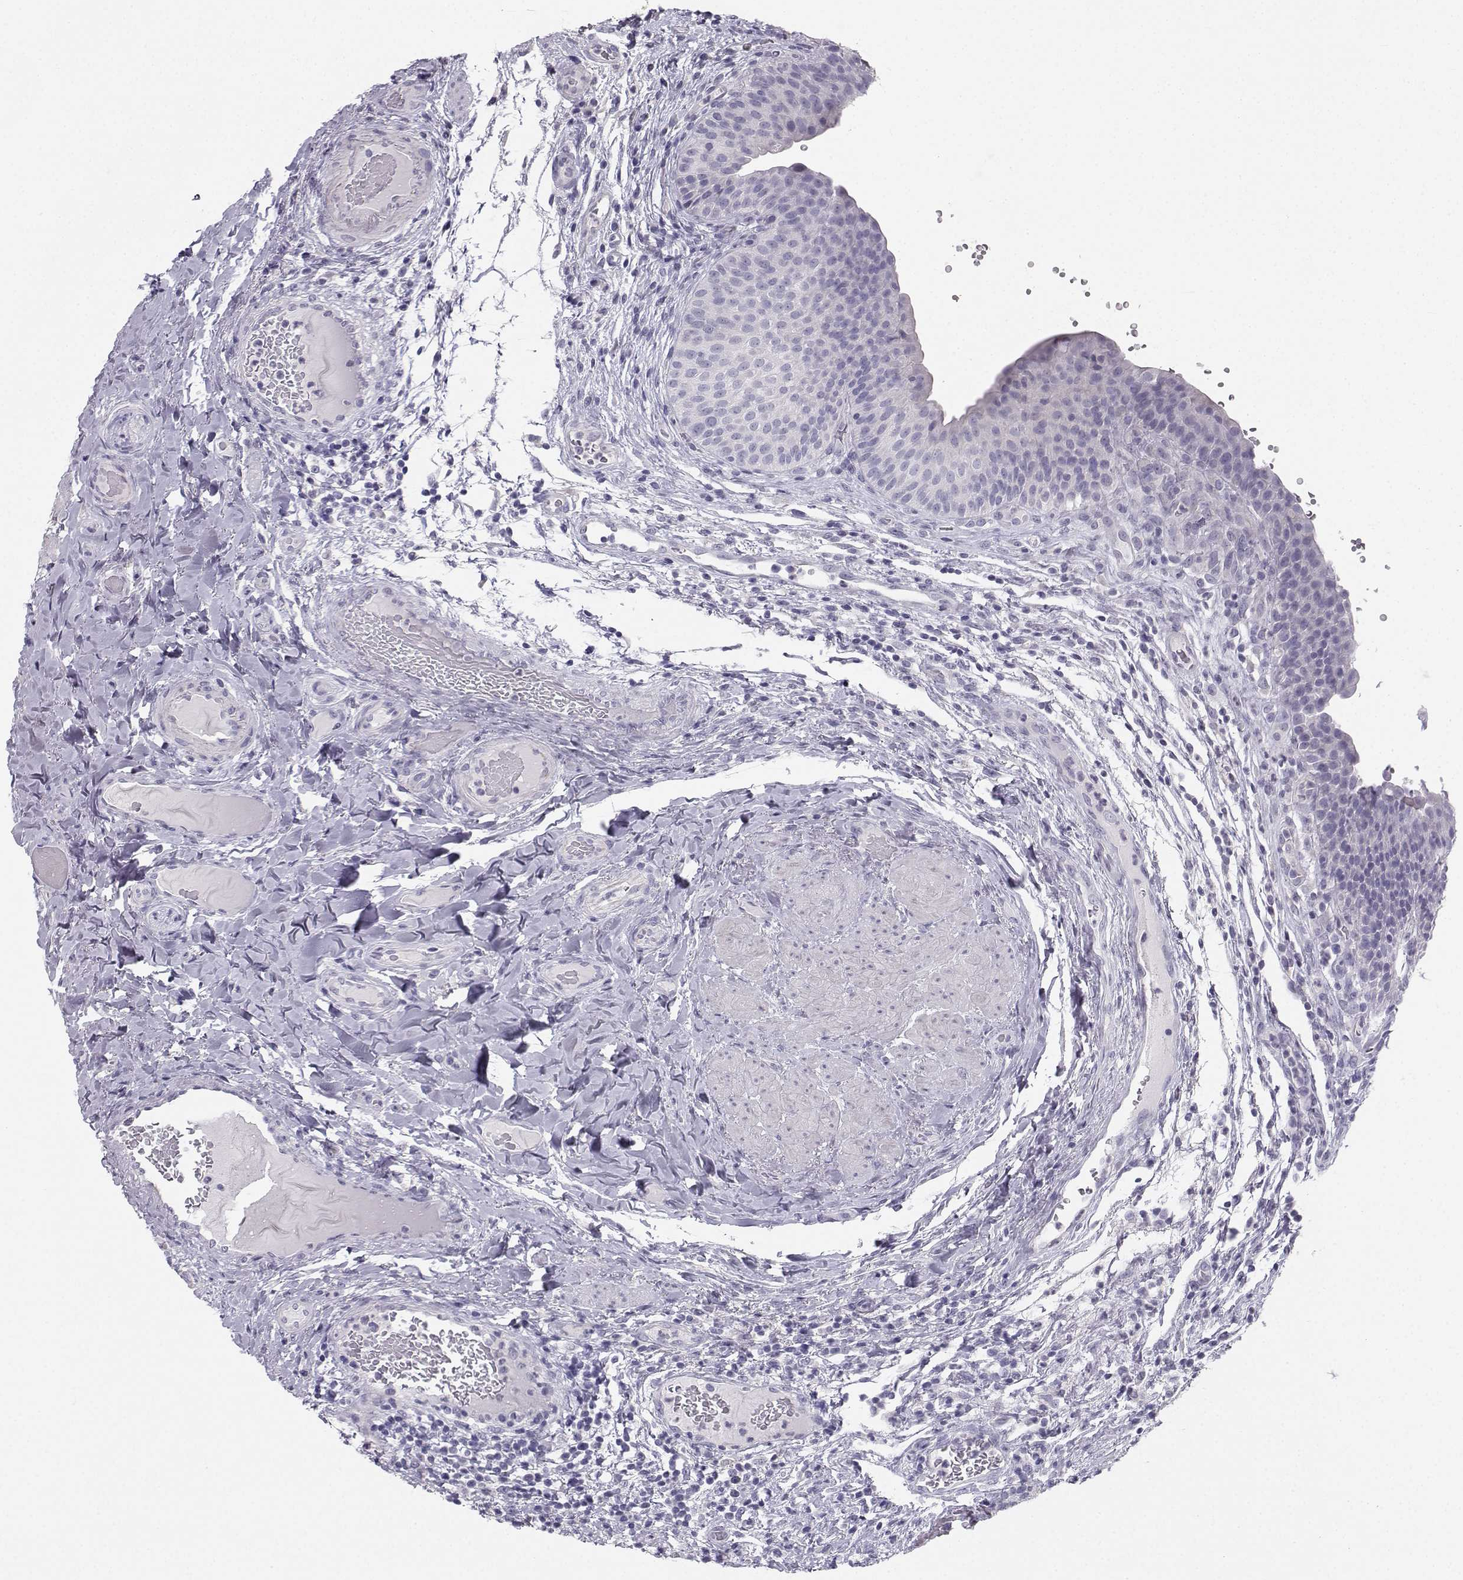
{"staining": {"intensity": "negative", "quantity": "none", "location": "none"}, "tissue": "urinary bladder", "cell_type": "Urothelial cells", "image_type": "normal", "snomed": [{"axis": "morphology", "description": "Normal tissue, NOS"}, {"axis": "topography", "description": "Urinary bladder"}], "caption": "The histopathology image demonstrates no staining of urothelial cells in normal urinary bladder. Nuclei are stained in blue.", "gene": "SYCE1", "patient": {"sex": "male", "age": 66}}